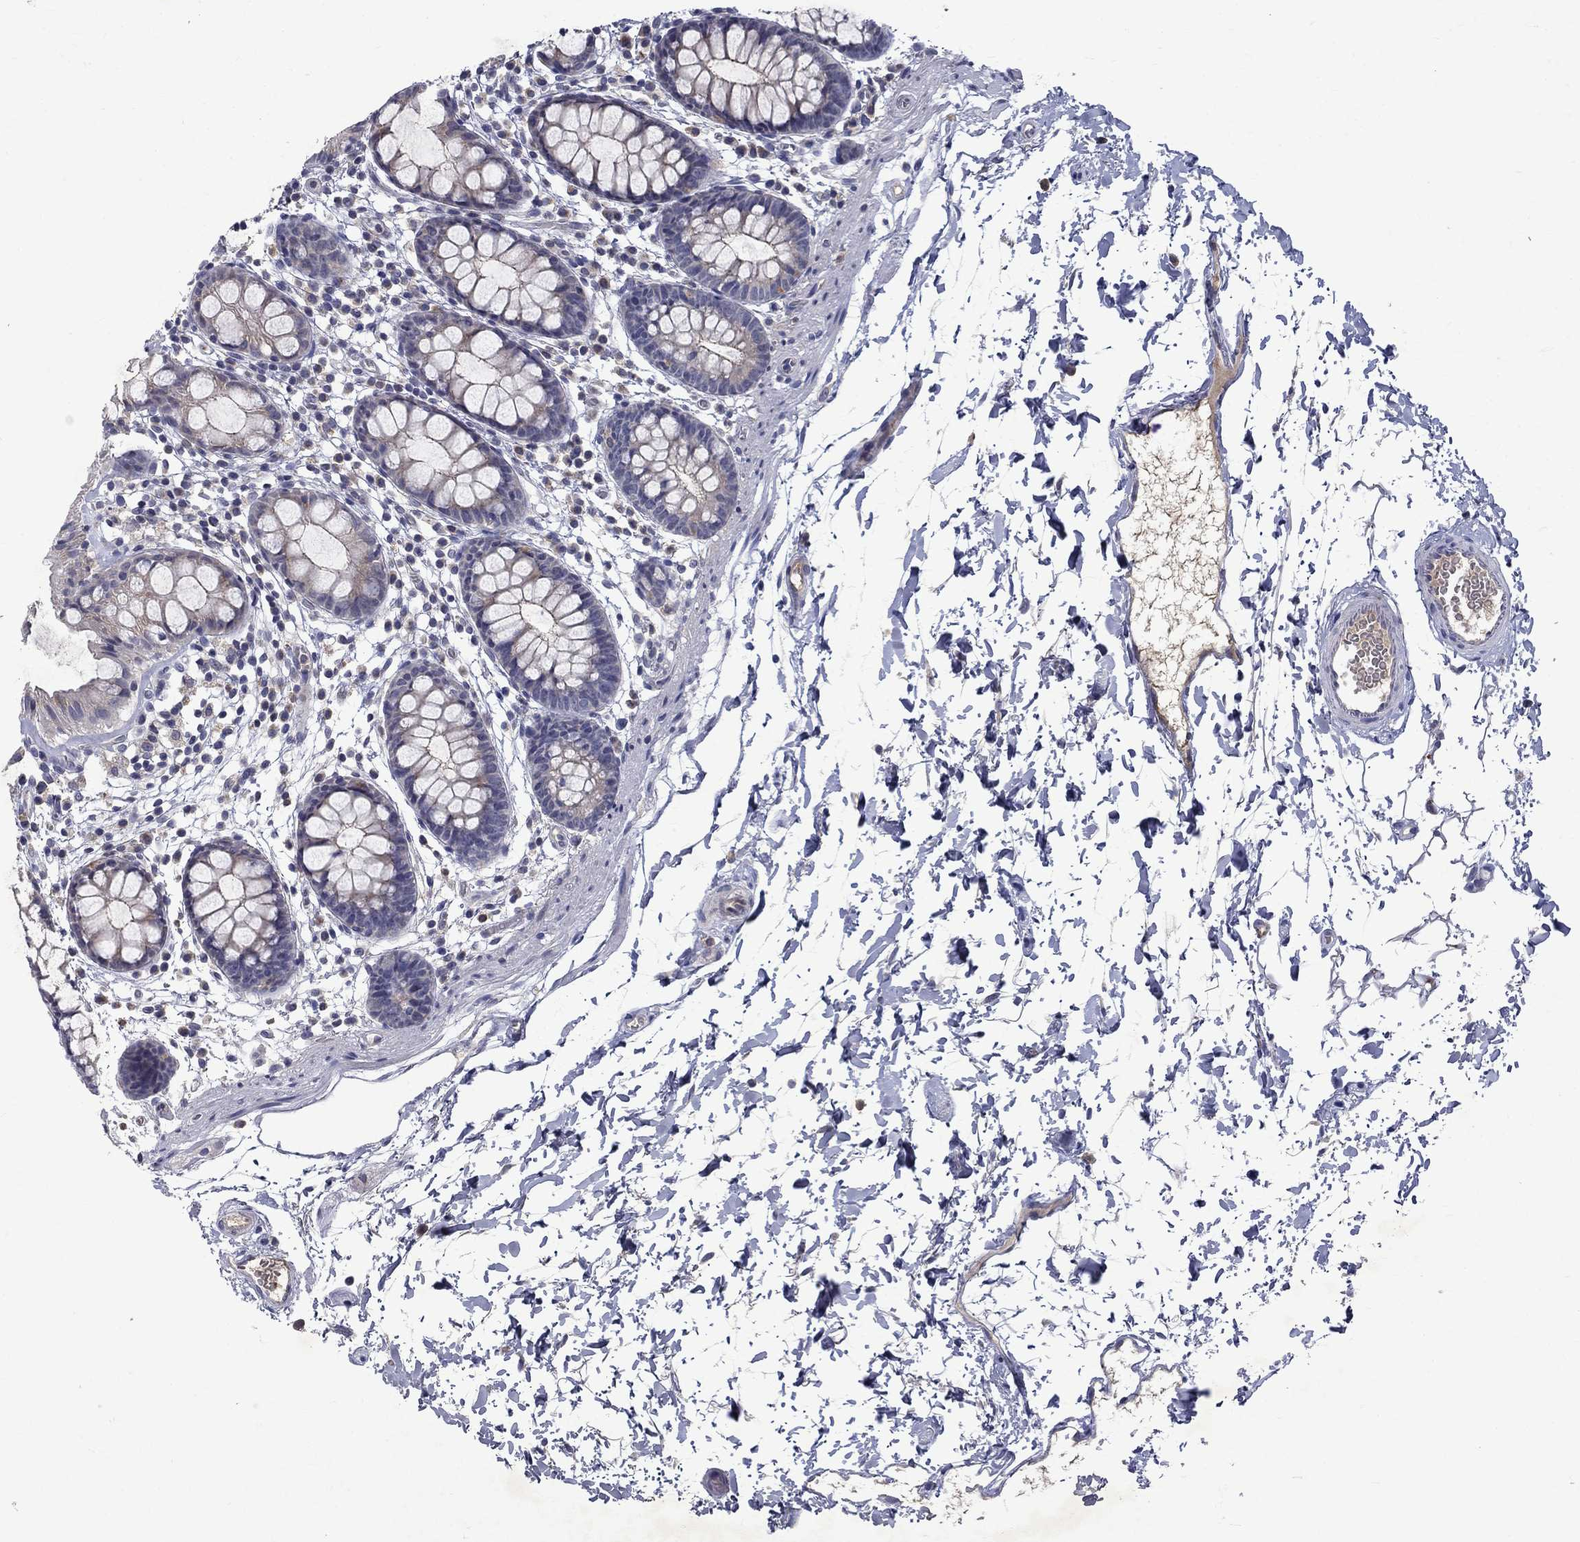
{"staining": {"intensity": "negative", "quantity": "none", "location": "none"}, "tissue": "rectum", "cell_type": "Glandular cells", "image_type": "normal", "snomed": [{"axis": "morphology", "description": "Normal tissue, NOS"}, {"axis": "topography", "description": "Rectum"}], "caption": "High magnification brightfield microscopy of unremarkable rectum stained with DAB (brown) and counterstained with hematoxylin (blue): glandular cells show no significant expression.", "gene": "STAB2", "patient": {"sex": "male", "age": 57}}